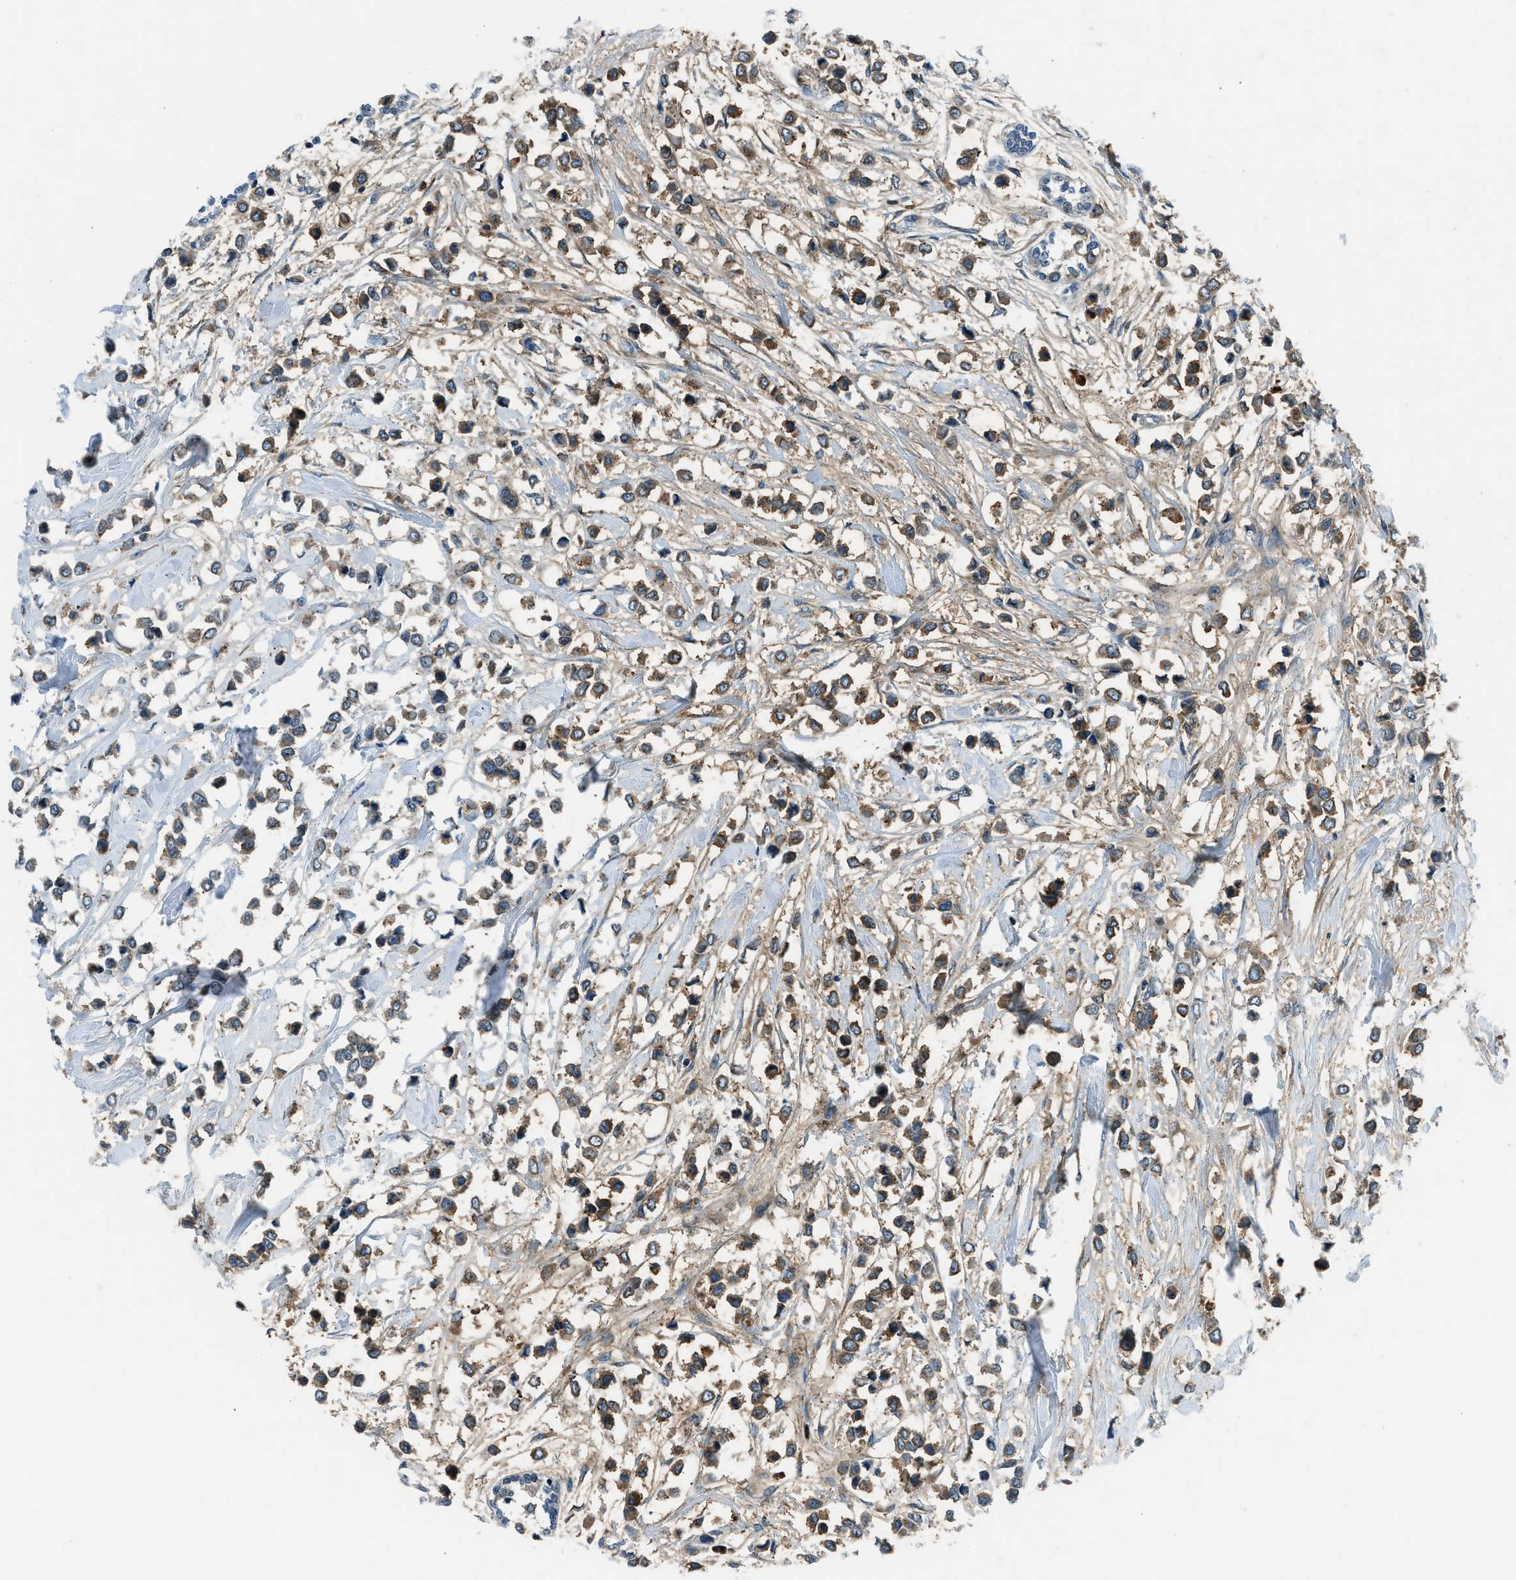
{"staining": {"intensity": "moderate", "quantity": ">75%", "location": "cytoplasmic/membranous"}, "tissue": "breast cancer", "cell_type": "Tumor cells", "image_type": "cancer", "snomed": [{"axis": "morphology", "description": "Lobular carcinoma"}, {"axis": "topography", "description": "Breast"}], "caption": "Protein expression analysis of lobular carcinoma (breast) exhibits moderate cytoplasmic/membranous positivity in approximately >75% of tumor cells. (Stains: DAB (3,3'-diaminobenzidine) in brown, nuclei in blue, Microscopy: brightfield microscopy at high magnification).", "gene": "EDARADD", "patient": {"sex": "female", "age": 51}}